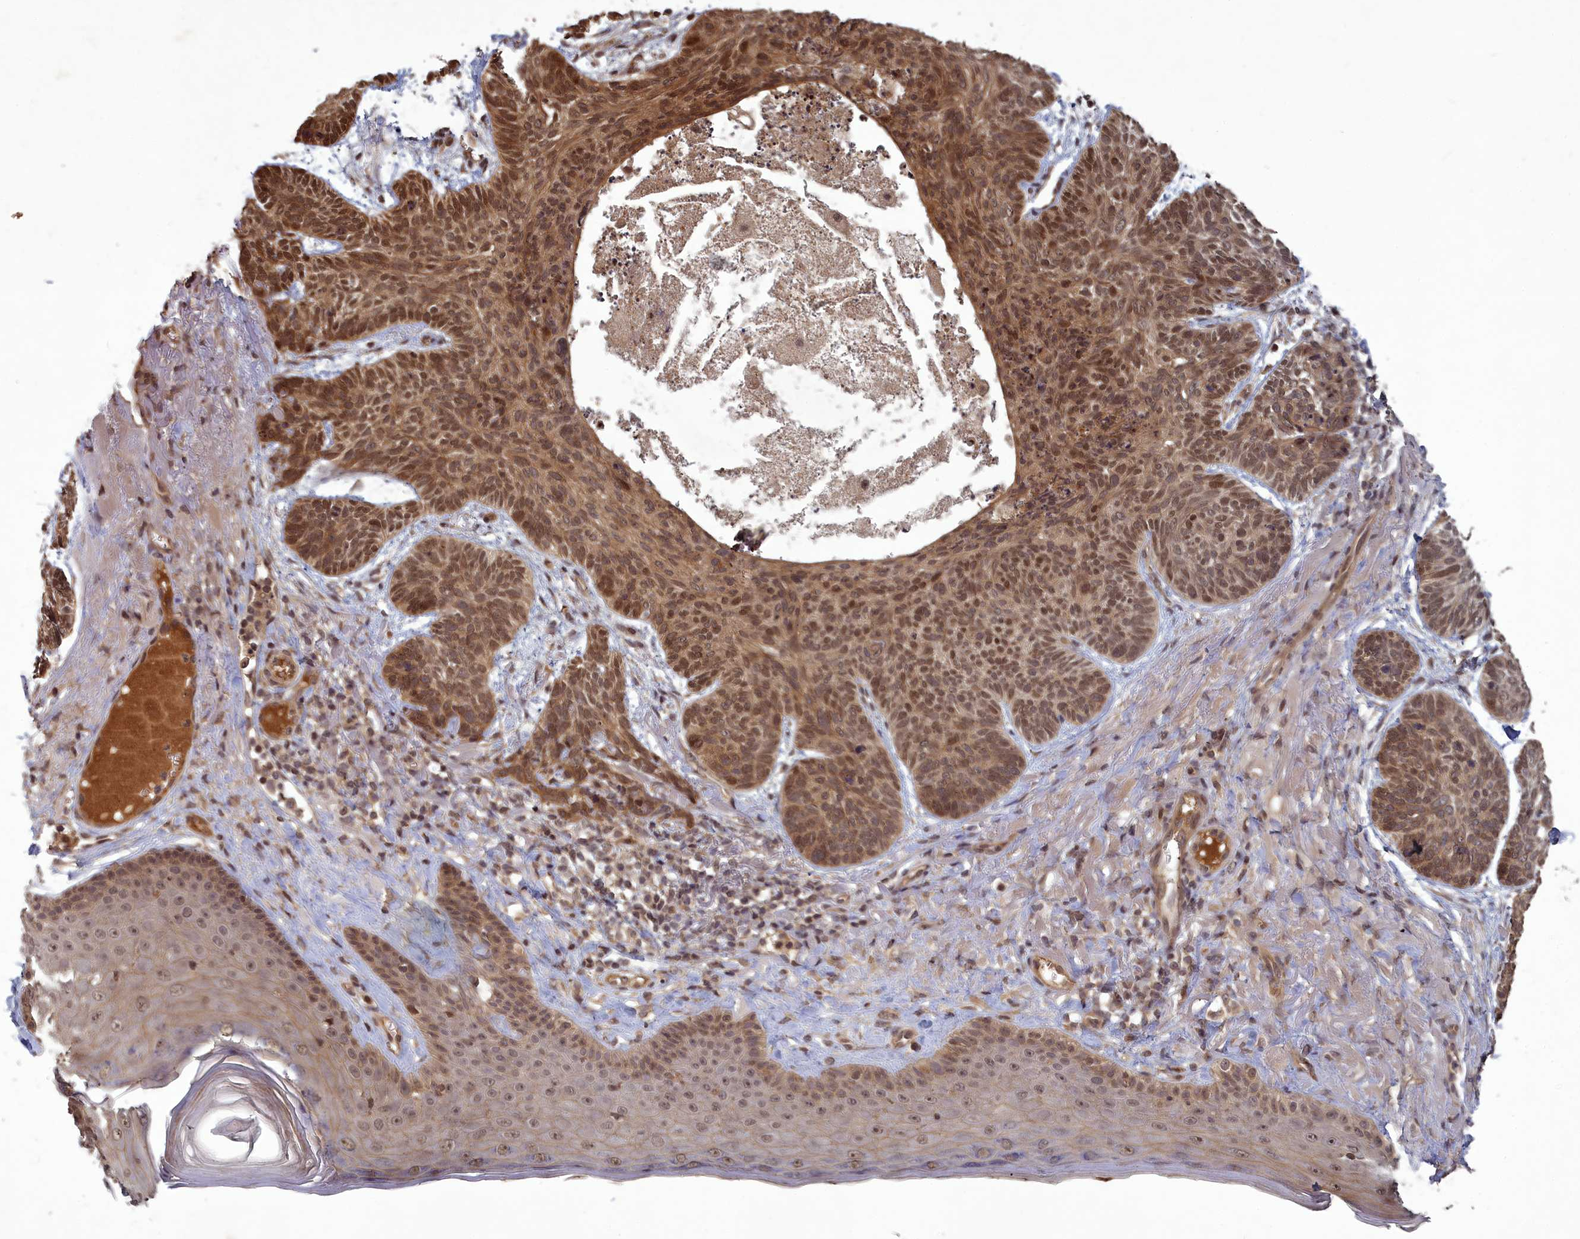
{"staining": {"intensity": "moderate", "quantity": ">75%", "location": "cytoplasmic/membranous,nuclear"}, "tissue": "skin cancer", "cell_type": "Tumor cells", "image_type": "cancer", "snomed": [{"axis": "morphology", "description": "Normal tissue, NOS"}, {"axis": "morphology", "description": "Basal cell carcinoma"}, {"axis": "topography", "description": "Skin"}], "caption": "This image displays immunohistochemistry (IHC) staining of skin cancer, with medium moderate cytoplasmic/membranous and nuclear expression in approximately >75% of tumor cells.", "gene": "SRMS", "patient": {"sex": "male", "age": 66}}